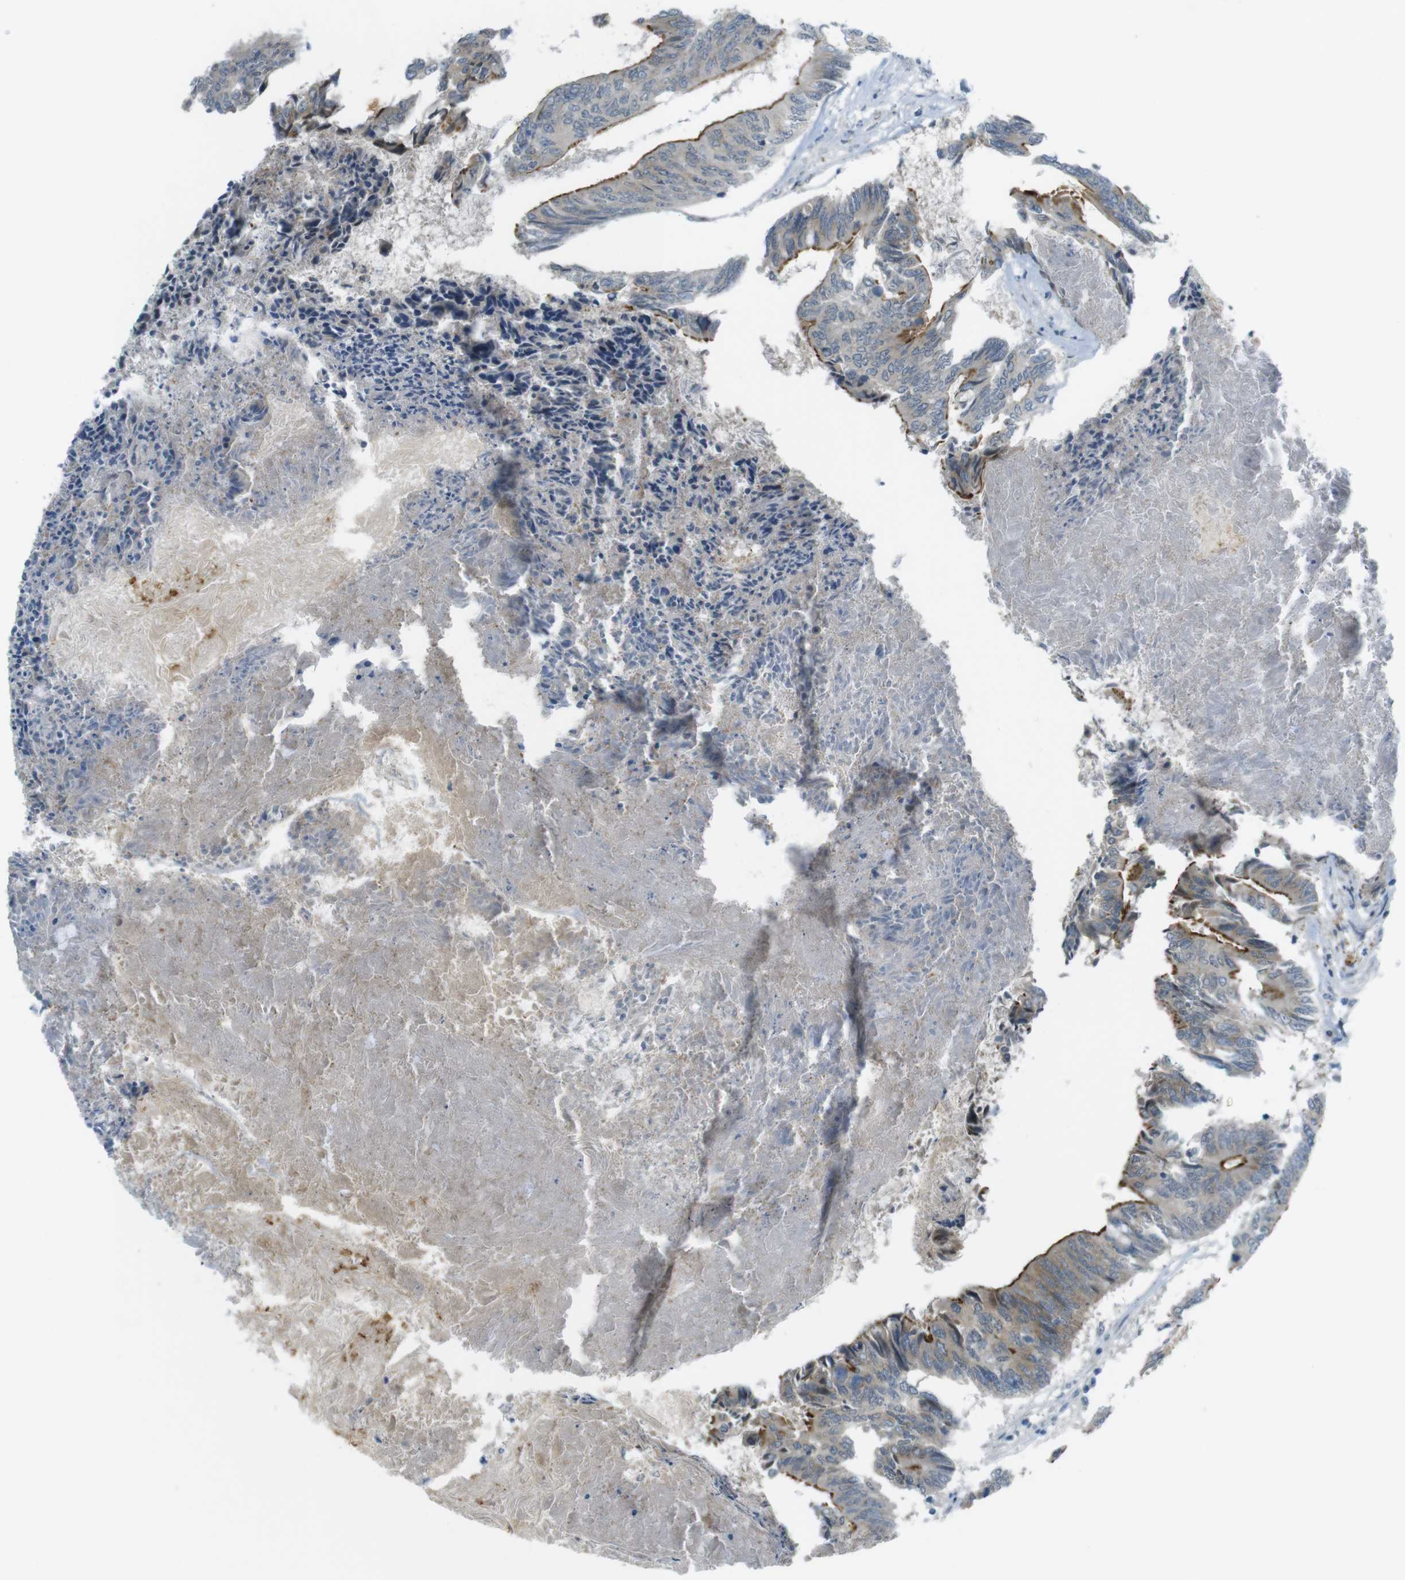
{"staining": {"intensity": "moderate", "quantity": "25%-75%", "location": "cytoplasmic/membranous"}, "tissue": "colorectal cancer", "cell_type": "Tumor cells", "image_type": "cancer", "snomed": [{"axis": "morphology", "description": "Adenocarcinoma, NOS"}, {"axis": "topography", "description": "Rectum"}], "caption": "Immunohistochemistry of human colorectal cancer reveals medium levels of moderate cytoplasmic/membranous expression in about 25%-75% of tumor cells. (brown staining indicates protein expression, while blue staining denotes nuclei).", "gene": "UGT8", "patient": {"sex": "male", "age": 63}}